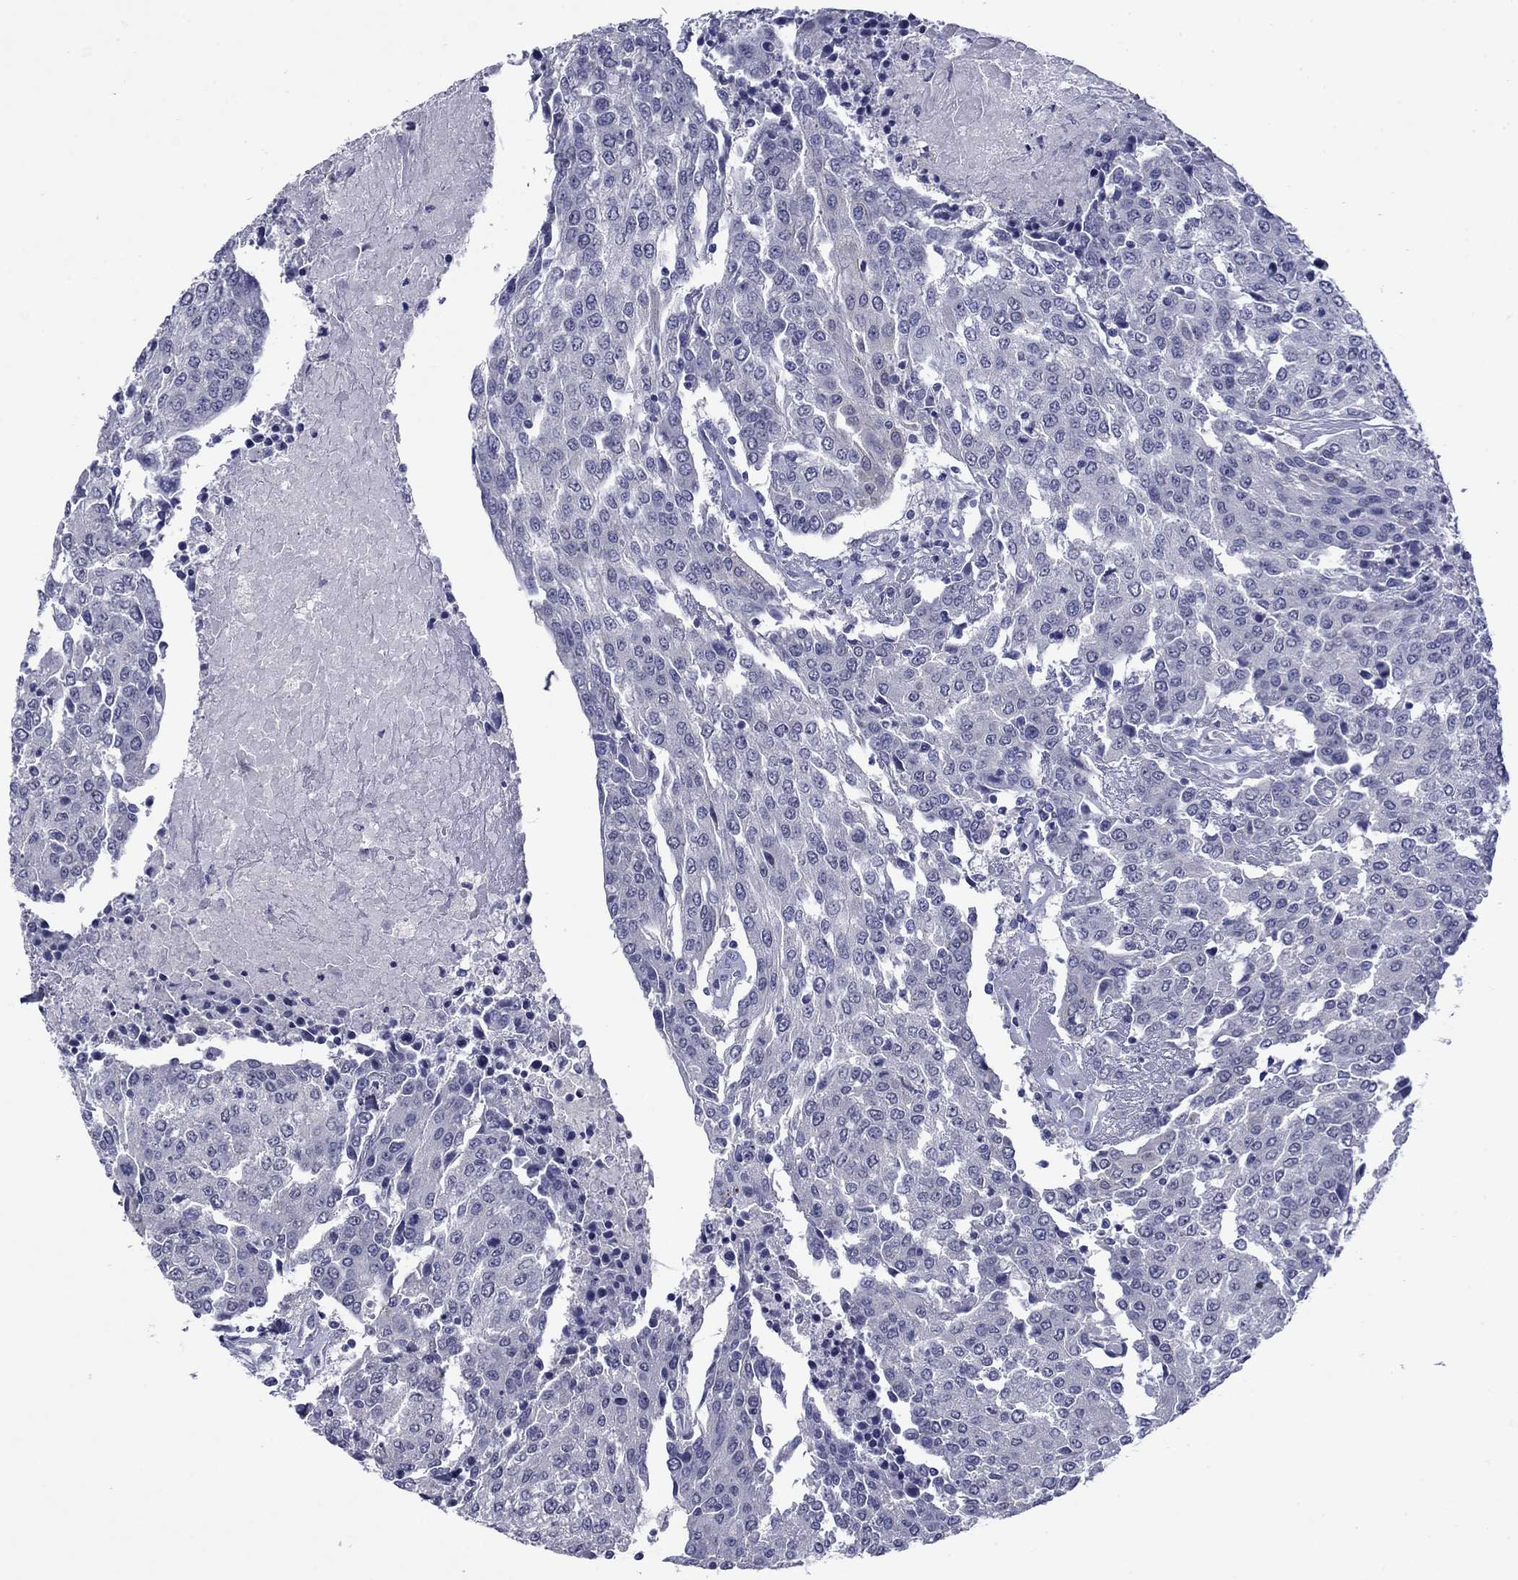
{"staining": {"intensity": "negative", "quantity": "none", "location": "none"}, "tissue": "urothelial cancer", "cell_type": "Tumor cells", "image_type": "cancer", "snomed": [{"axis": "morphology", "description": "Urothelial carcinoma, High grade"}, {"axis": "topography", "description": "Urinary bladder"}], "caption": "Tumor cells are negative for protein expression in human urothelial cancer.", "gene": "HAO1", "patient": {"sex": "female", "age": 85}}